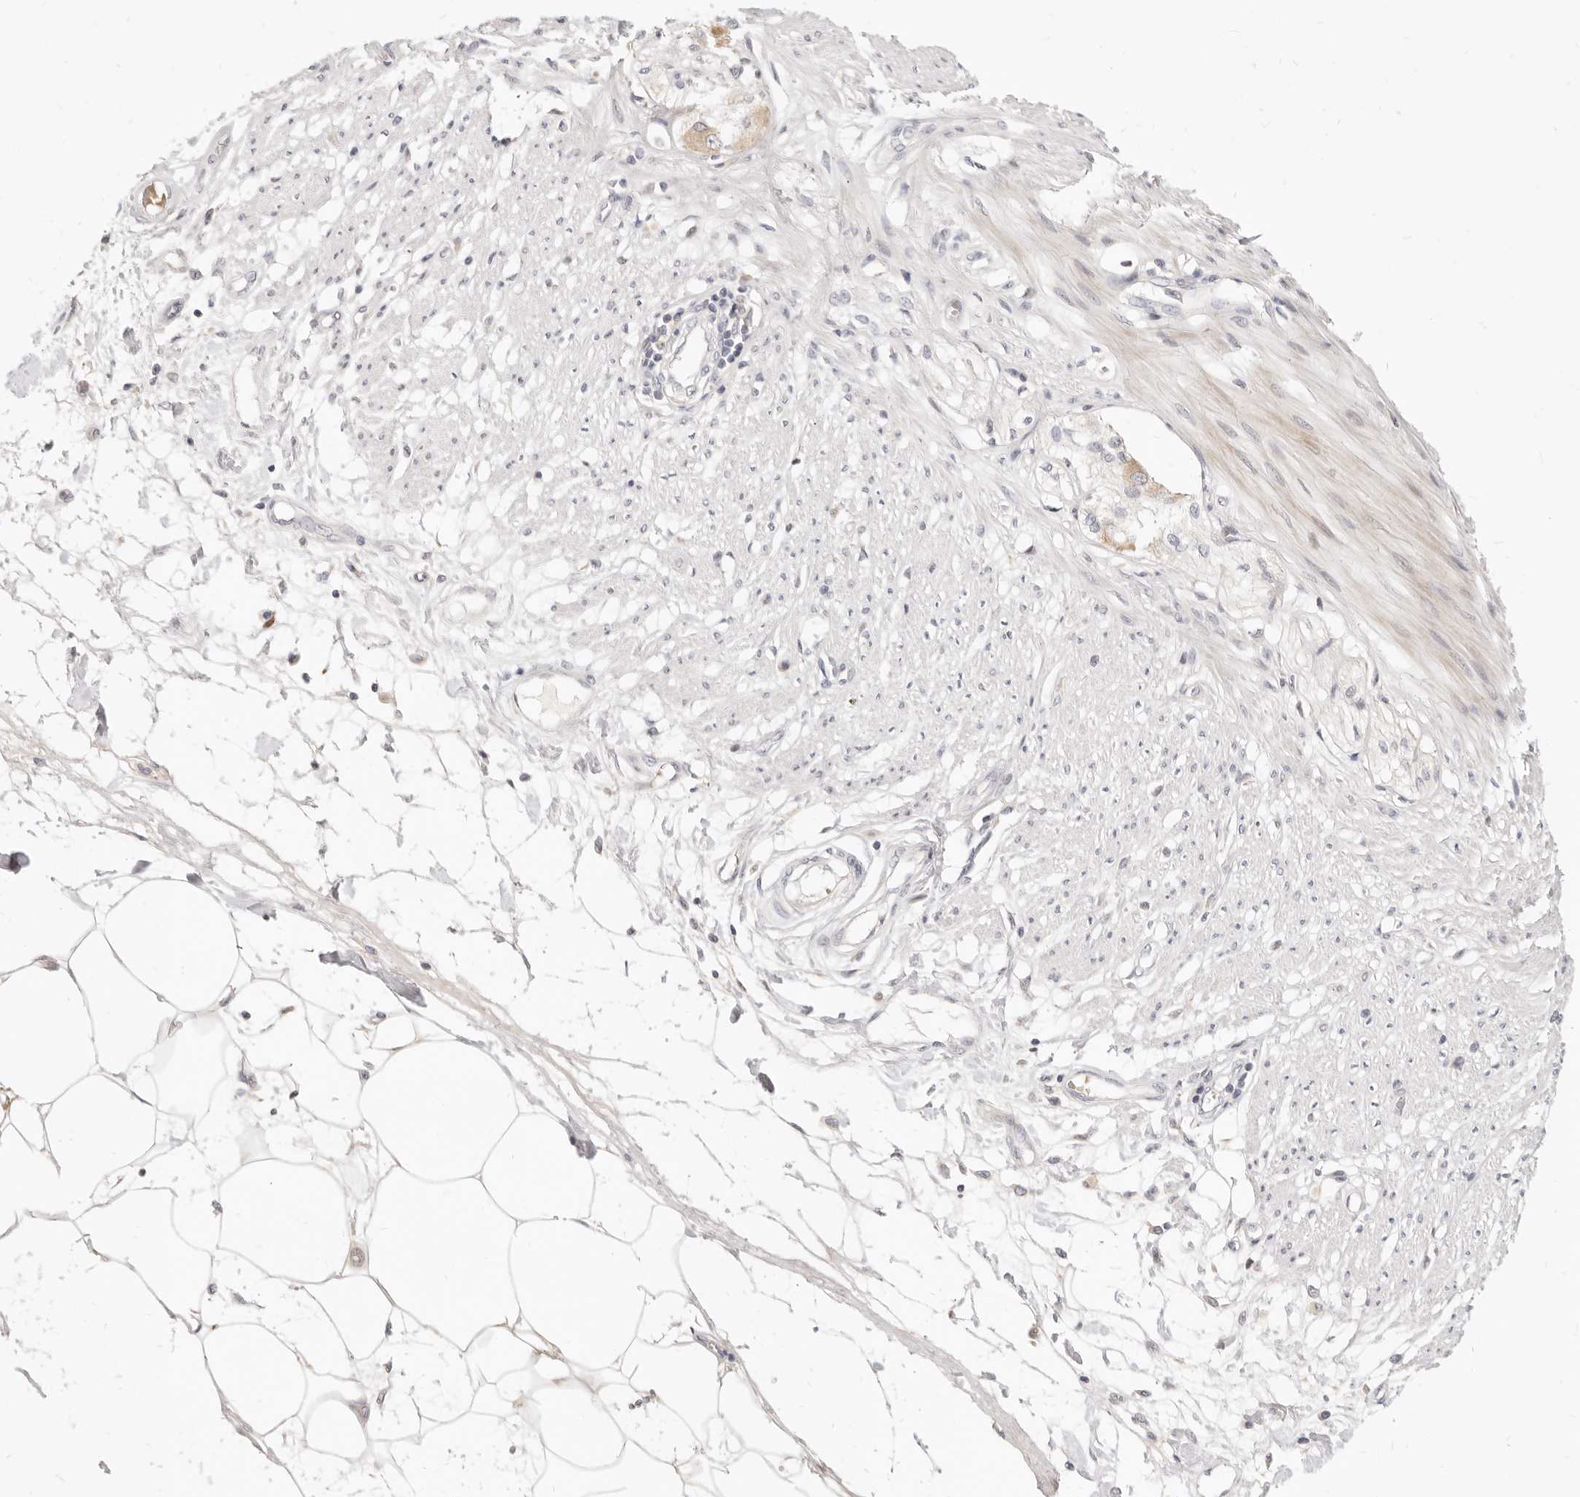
{"staining": {"intensity": "weak", "quantity": "<25%", "location": "cytoplasmic/membranous"}, "tissue": "smooth muscle", "cell_type": "Smooth muscle cells", "image_type": "normal", "snomed": [{"axis": "morphology", "description": "Normal tissue, NOS"}, {"axis": "morphology", "description": "Adenocarcinoma, NOS"}, {"axis": "topography", "description": "Smooth muscle"}, {"axis": "topography", "description": "Colon"}], "caption": "Immunohistochemistry (IHC) photomicrograph of unremarkable smooth muscle stained for a protein (brown), which reveals no staining in smooth muscle cells. The staining is performed using DAB (3,3'-diaminobenzidine) brown chromogen with nuclei counter-stained in using hematoxylin.", "gene": "LTB4R2", "patient": {"sex": "male", "age": 14}}